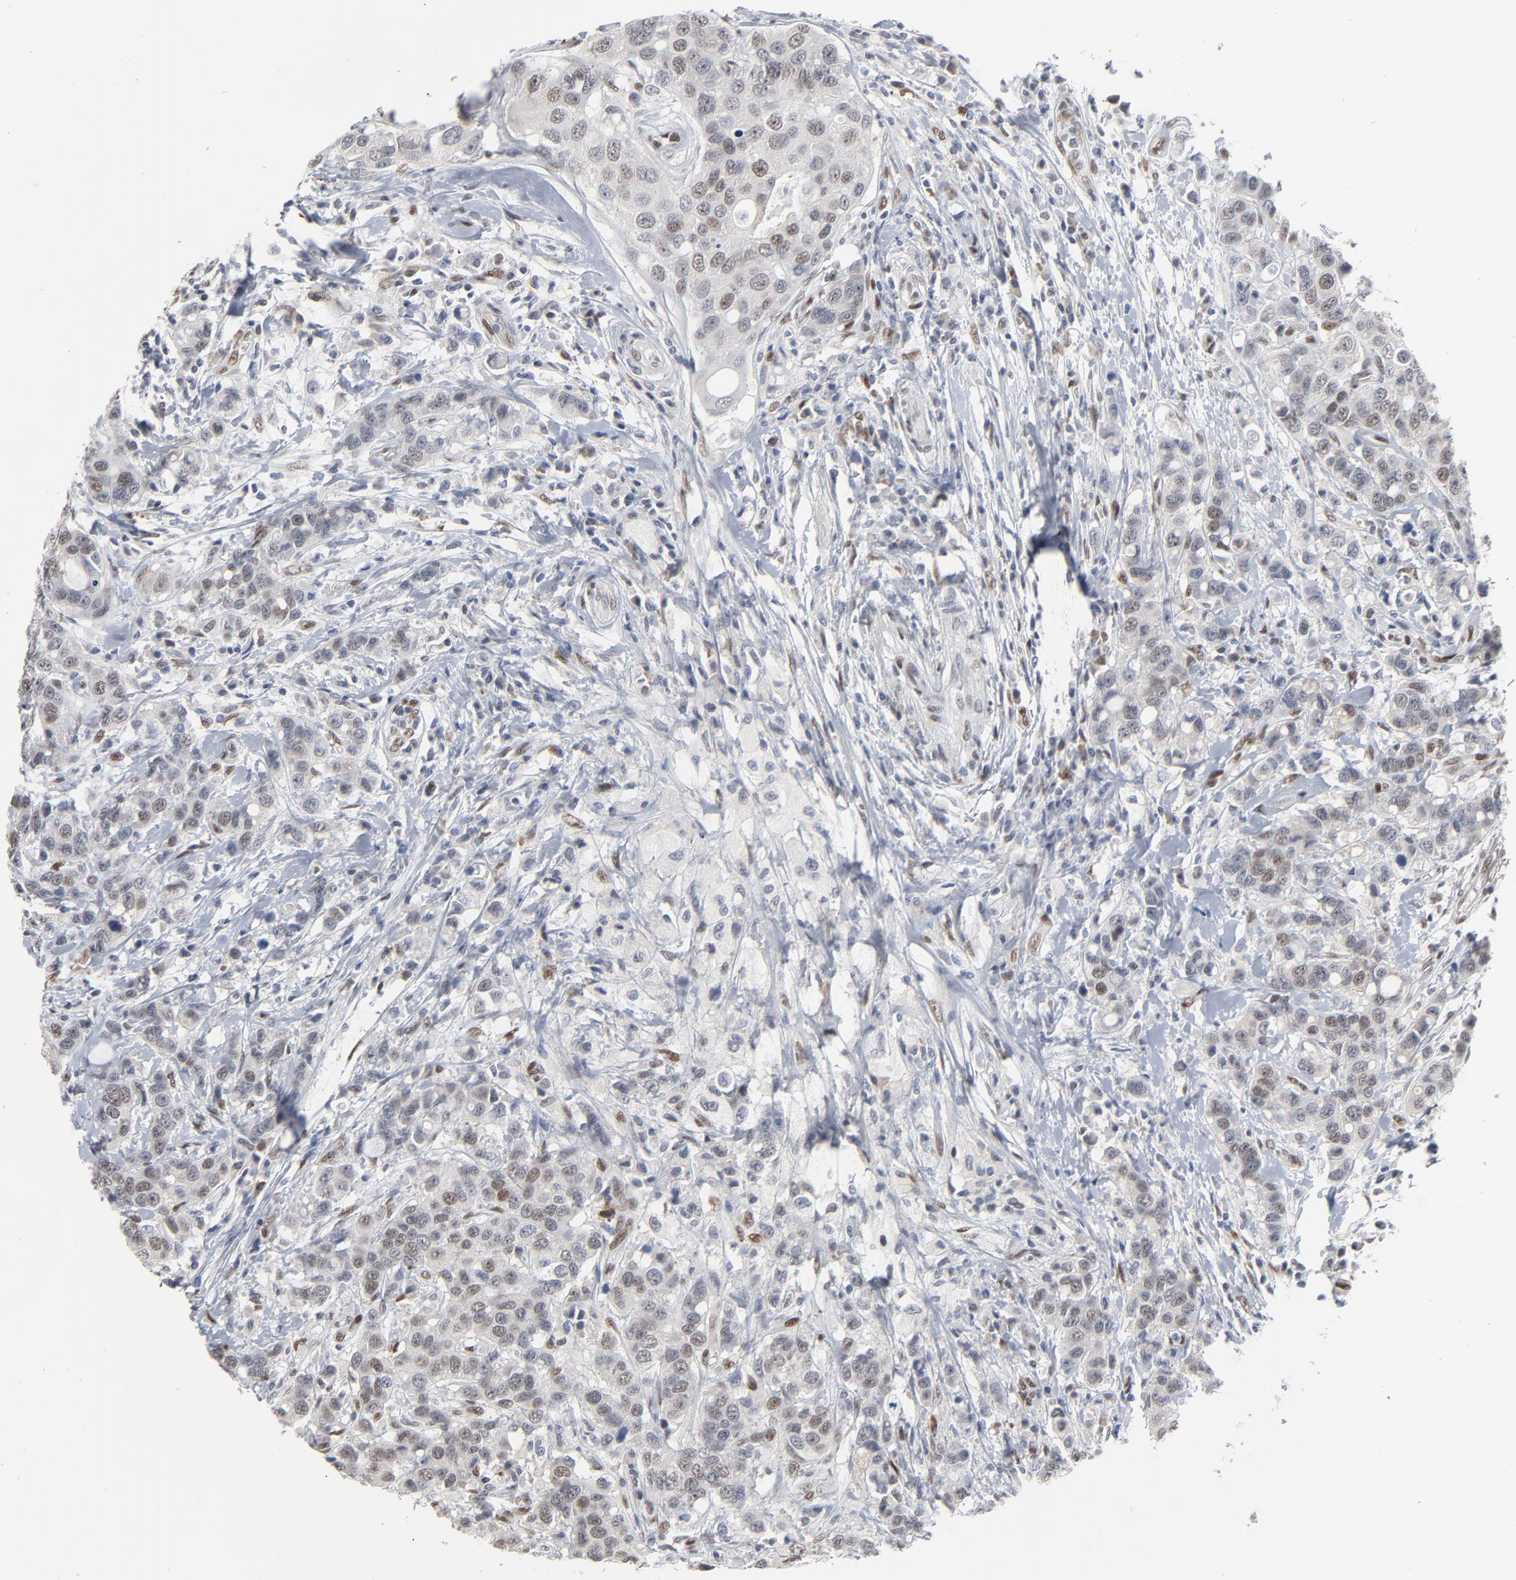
{"staining": {"intensity": "weak", "quantity": "<25%", "location": "nuclear"}, "tissue": "breast cancer", "cell_type": "Tumor cells", "image_type": "cancer", "snomed": [{"axis": "morphology", "description": "Duct carcinoma"}, {"axis": "topography", "description": "Breast"}], "caption": "The micrograph exhibits no significant positivity in tumor cells of breast cancer (invasive ductal carcinoma).", "gene": "ATF7", "patient": {"sex": "female", "age": 27}}